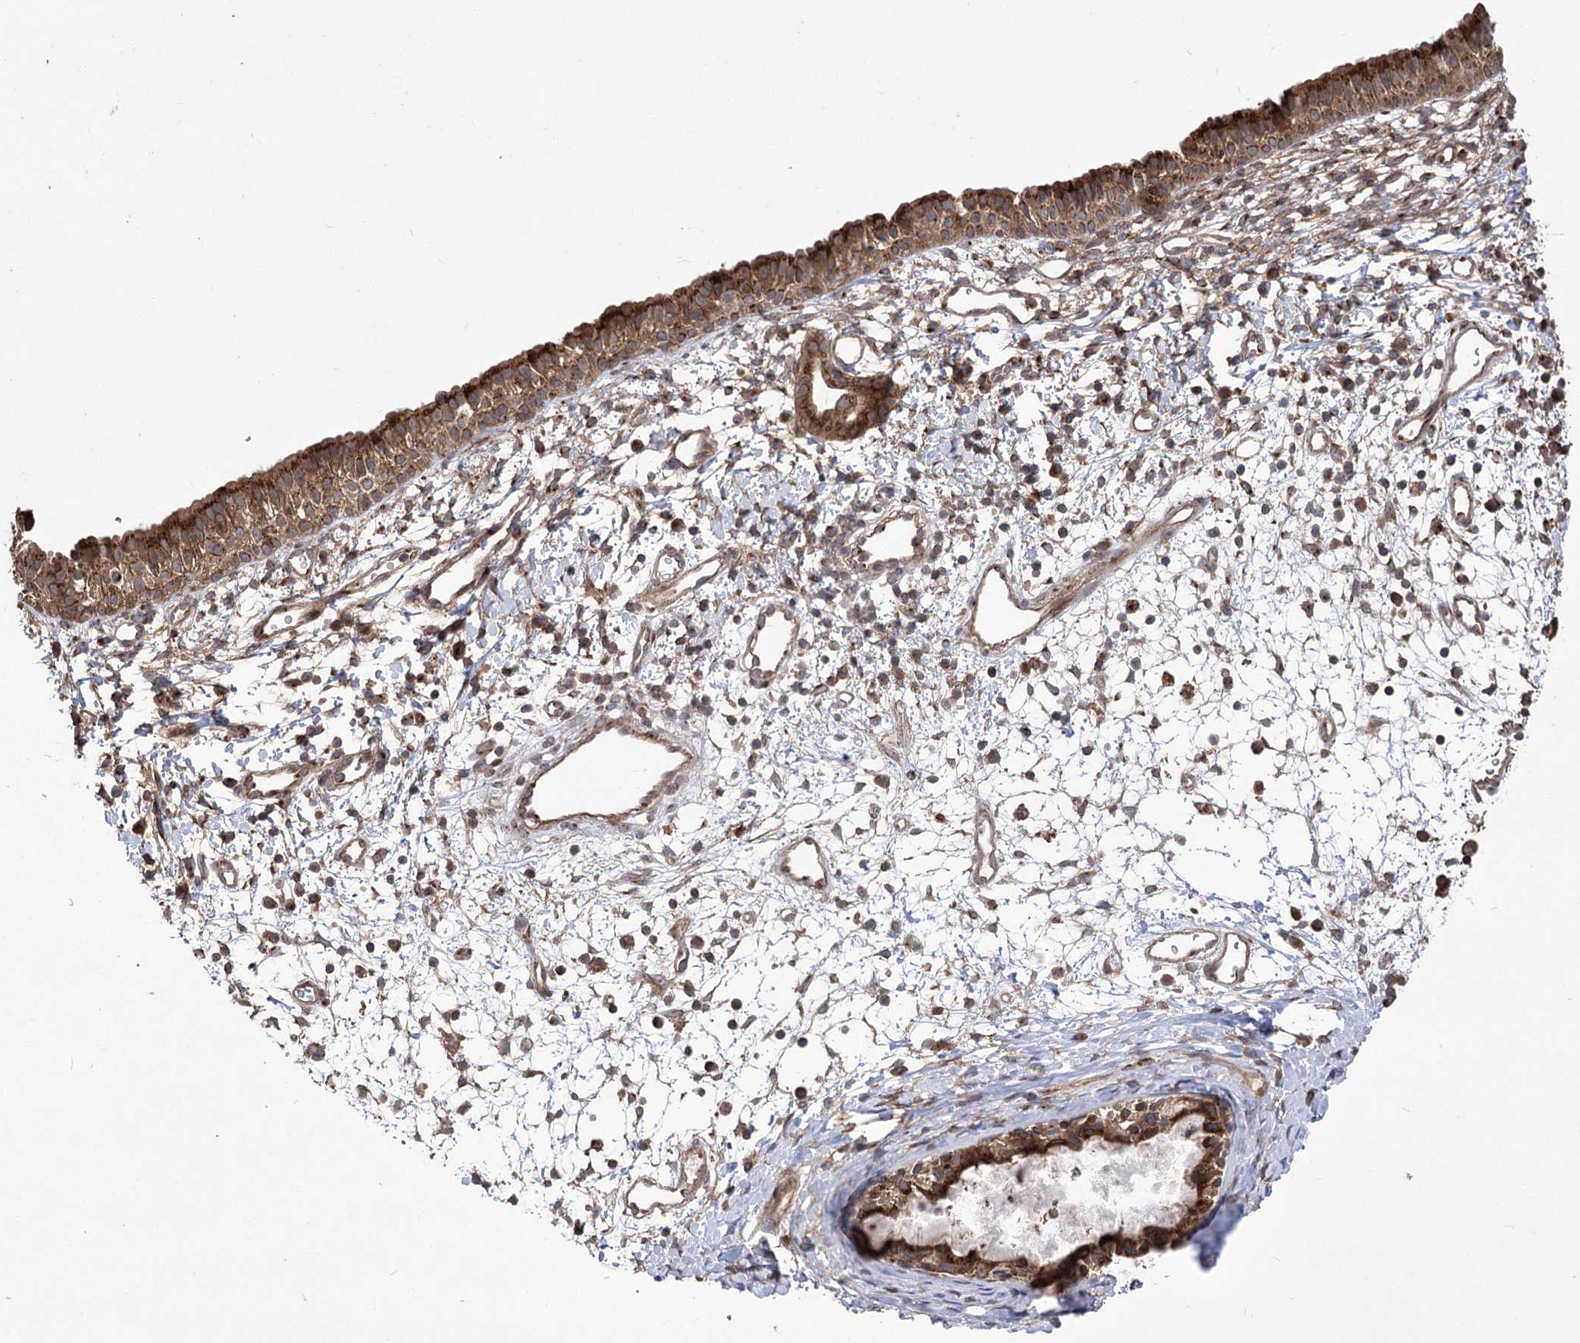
{"staining": {"intensity": "moderate", "quantity": ">75%", "location": "cytoplasmic/membranous"}, "tissue": "nasopharynx", "cell_type": "Respiratory epithelial cells", "image_type": "normal", "snomed": [{"axis": "morphology", "description": "Normal tissue, NOS"}, {"axis": "topography", "description": "Nasopharynx"}], "caption": "This histopathology image displays normal nasopharynx stained with IHC to label a protein in brown. The cytoplasmic/membranous of respiratory epithelial cells show moderate positivity for the protein. Nuclei are counter-stained blue.", "gene": "XYLB", "patient": {"sex": "male", "age": 22}}